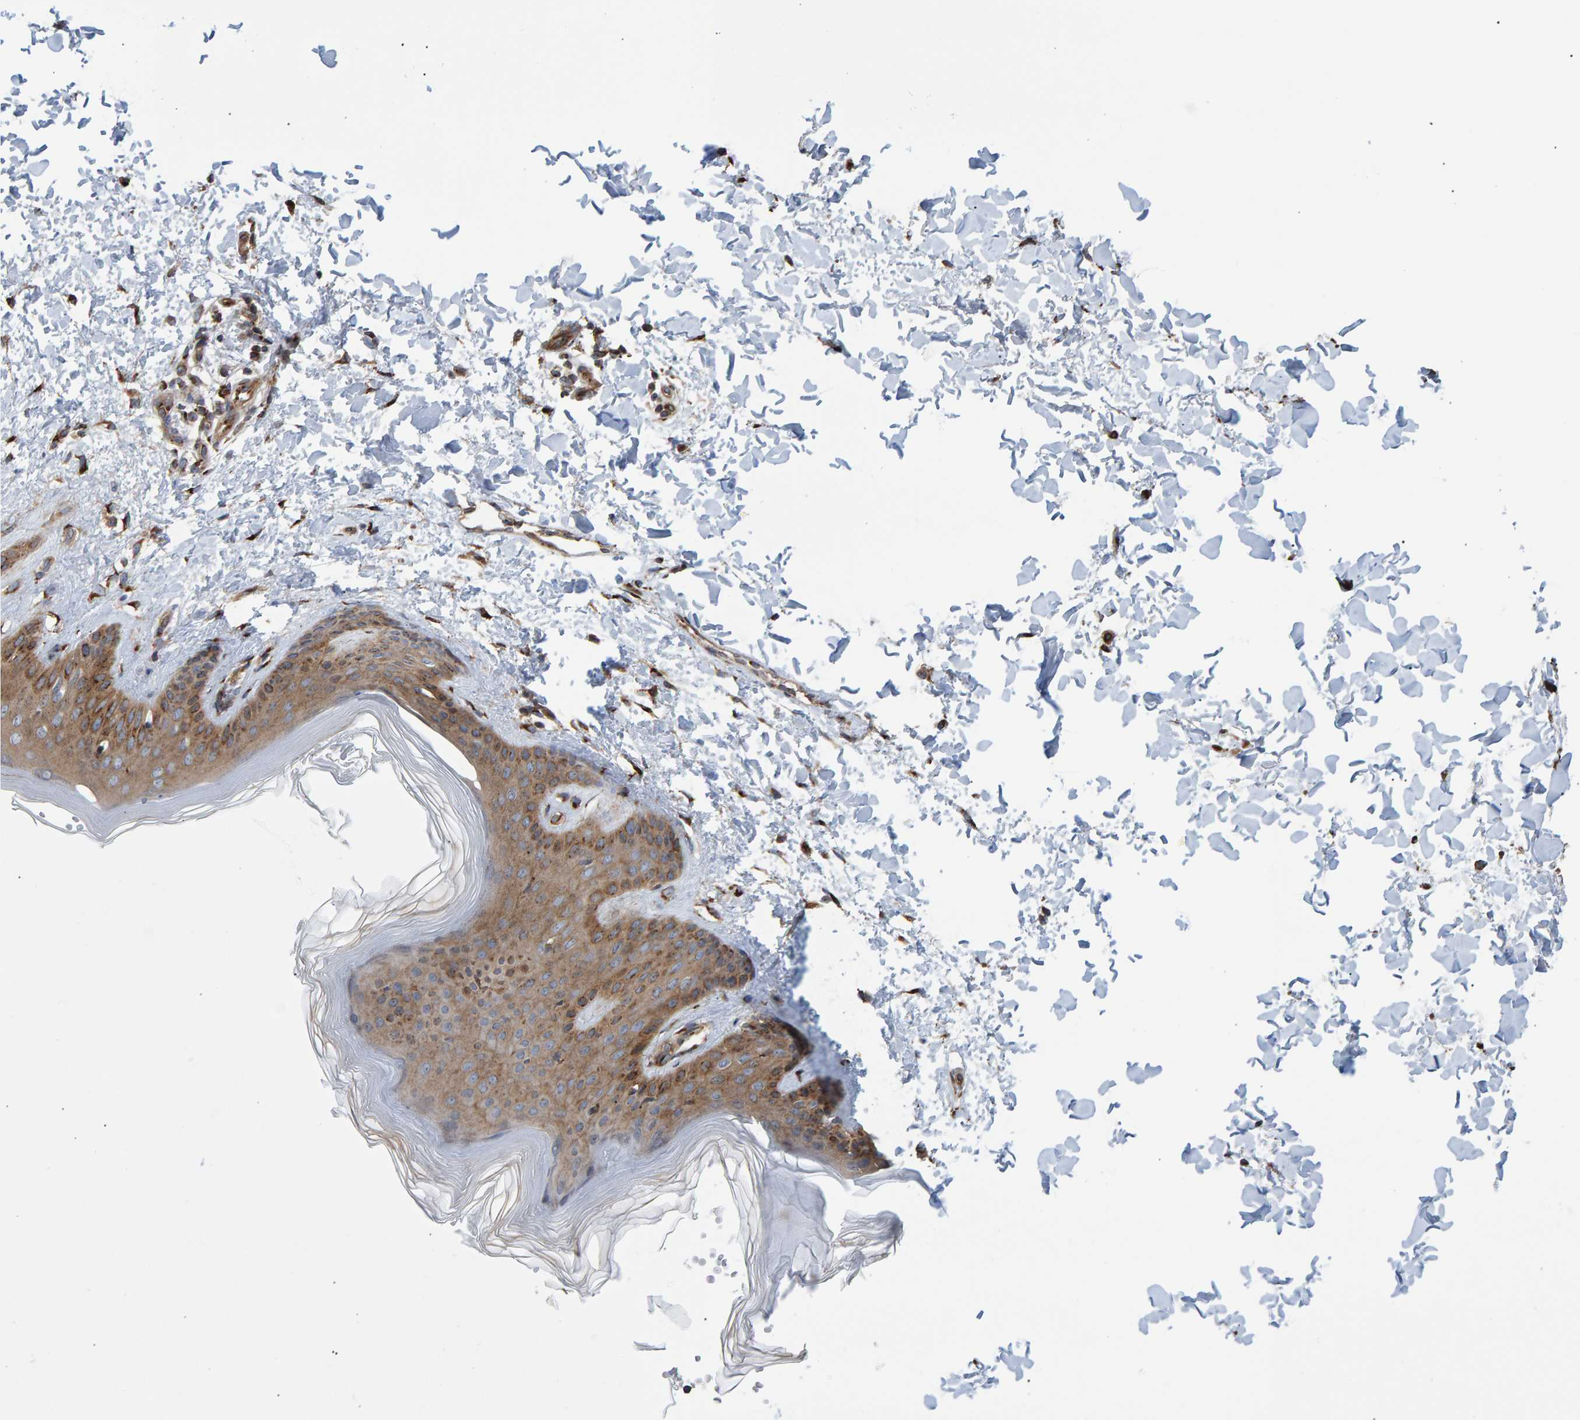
{"staining": {"intensity": "strong", "quantity": ">75%", "location": "cytoplasmic/membranous"}, "tissue": "skin", "cell_type": "Fibroblasts", "image_type": "normal", "snomed": [{"axis": "morphology", "description": "Normal tissue, NOS"}, {"axis": "morphology", "description": "Malignant melanoma, Metastatic site"}, {"axis": "topography", "description": "Skin"}], "caption": "Immunohistochemistry (DAB) staining of benign skin demonstrates strong cytoplasmic/membranous protein staining in approximately >75% of fibroblasts. (Stains: DAB in brown, nuclei in blue, Microscopy: brightfield microscopy at high magnification).", "gene": "FAM117A", "patient": {"sex": "male", "age": 41}}